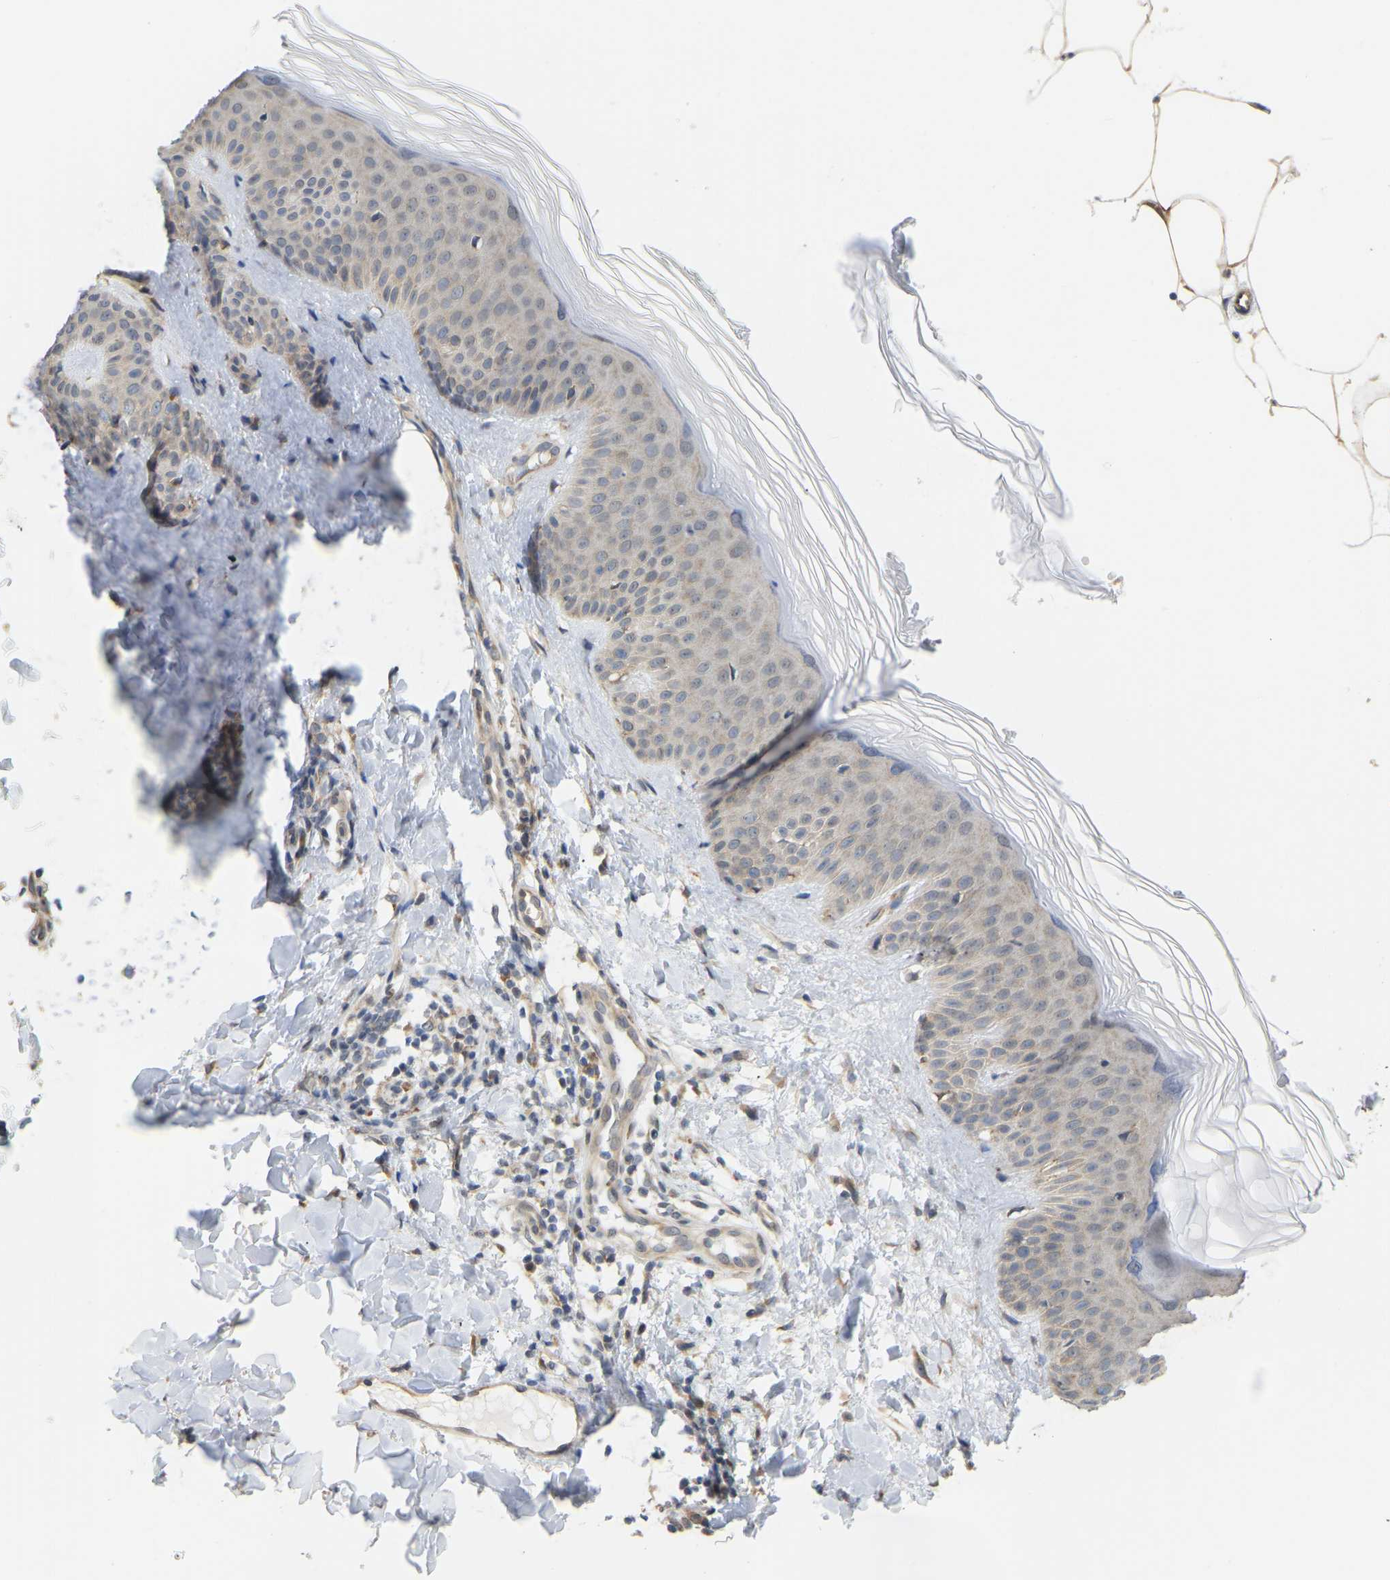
{"staining": {"intensity": "weak", "quantity": ">75%", "location": "cytoplasmic/membranous"}, "tissue": "skin", "cell_type": "Fibroblasts", "image_type": "normal", "snomed": [{"axis": "morphology", "description": "Normal tissue, NOS"}, {"axis": "morphology", "description": "Malignant melanoma, Metastatic site"}, {"axis": "topography", "description": "Skin"}], "caption": "Human skin stained with a brown dye displays weak cytoplasmic/membranous positive positivity in approximately >75% of fibroblasts.", "gene": "BEND3", "patient": {"sex": "male", "age": 41}}